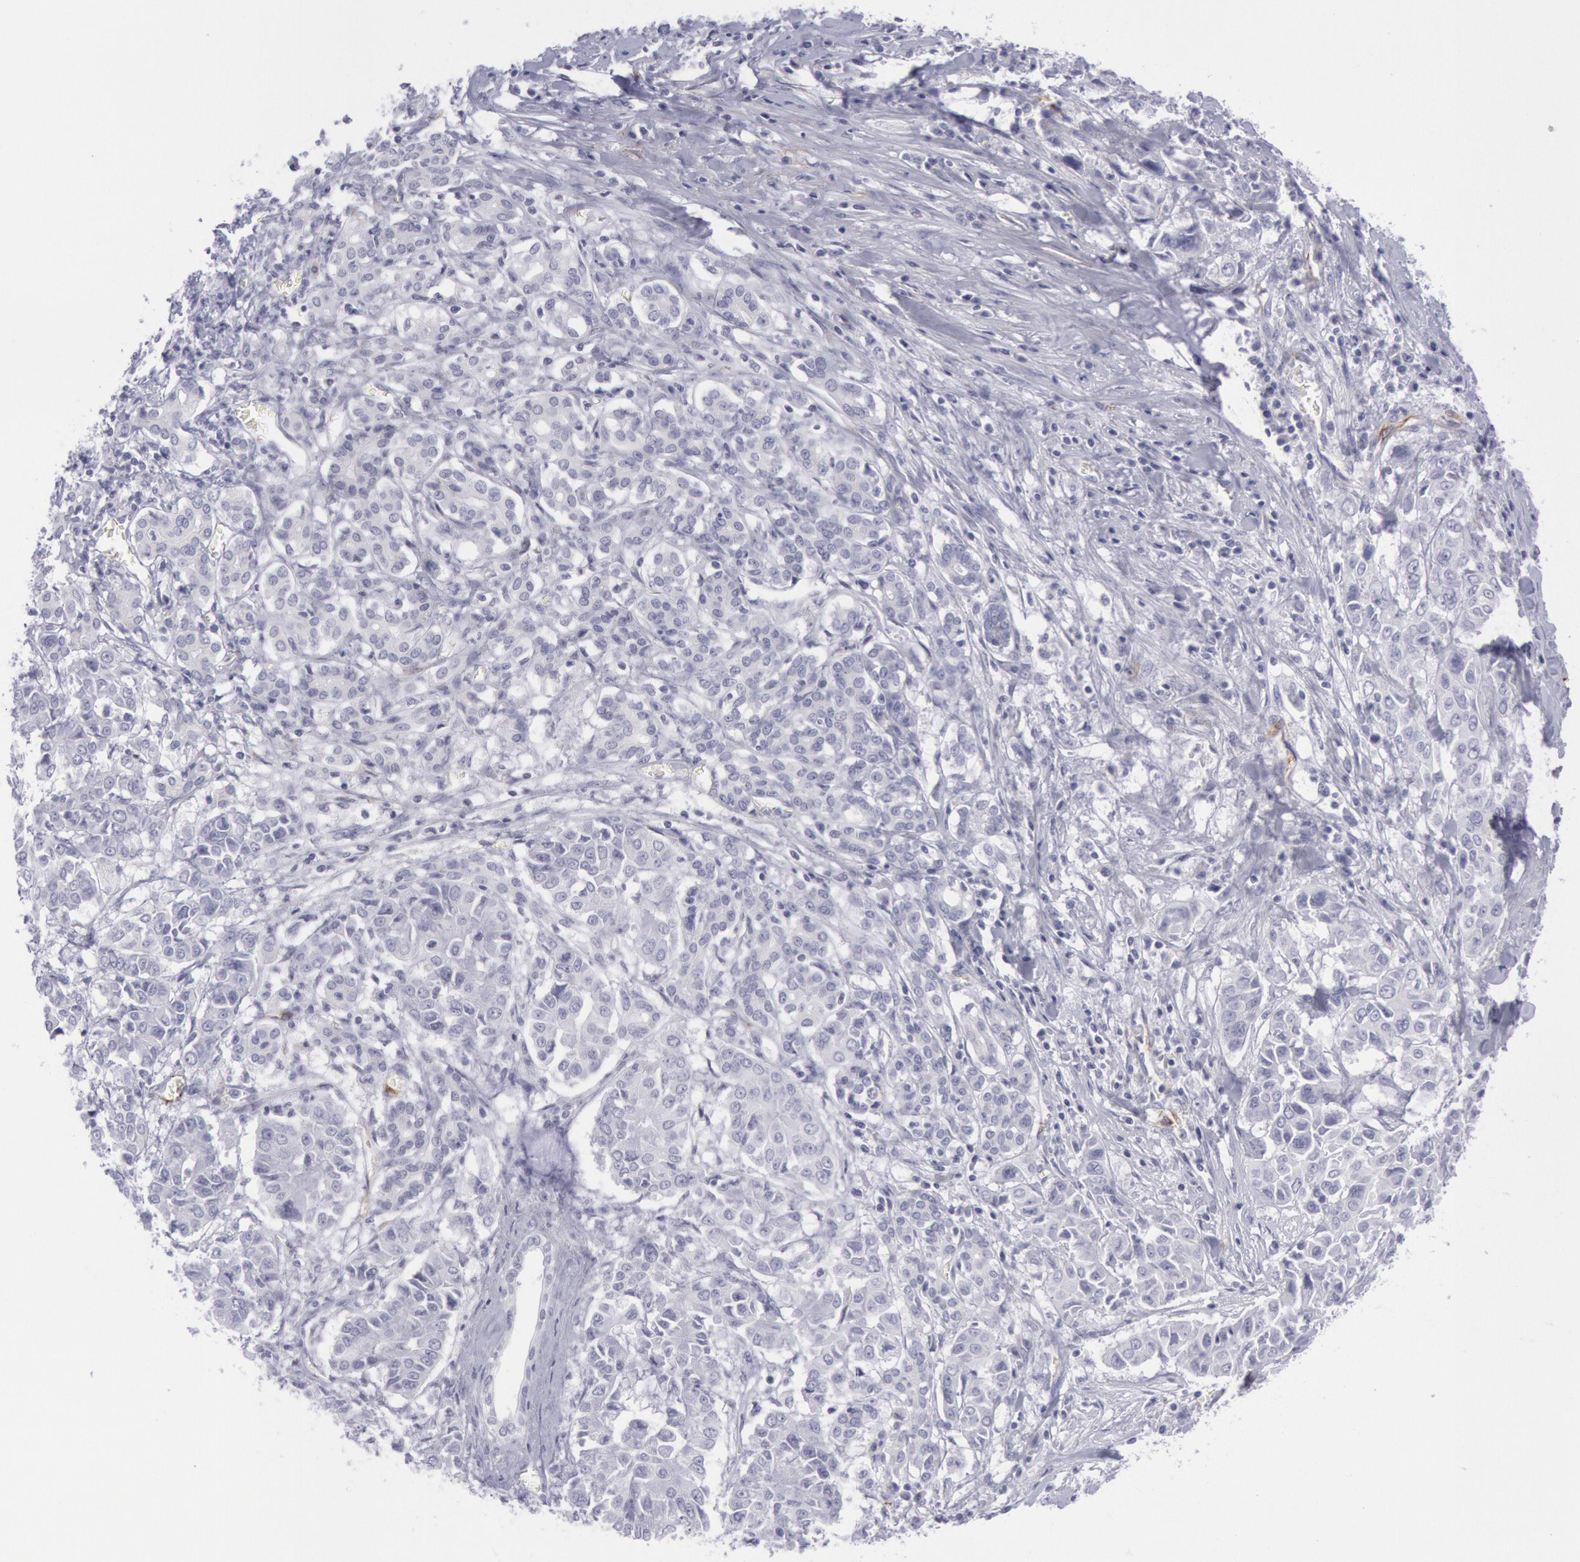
{"staining": {"intensity": "negative", "quantity": "none", "location": "none"}, "tissue": "pancreatic cancer", "cell_type": "Tumor cells", "image_type": "cancer", "snomed": [{"axis": "morphology", "description": "Adenocarcinoma, NOS"}, {"axis": "topography", "description": "Pancreas"}], "caption": "Pancreatic cancer stained for a protein using immunohistochemistry displays no expression tumor cells.", "gene": "CDH13", "patient": {"sex": "female", "age": 52}}